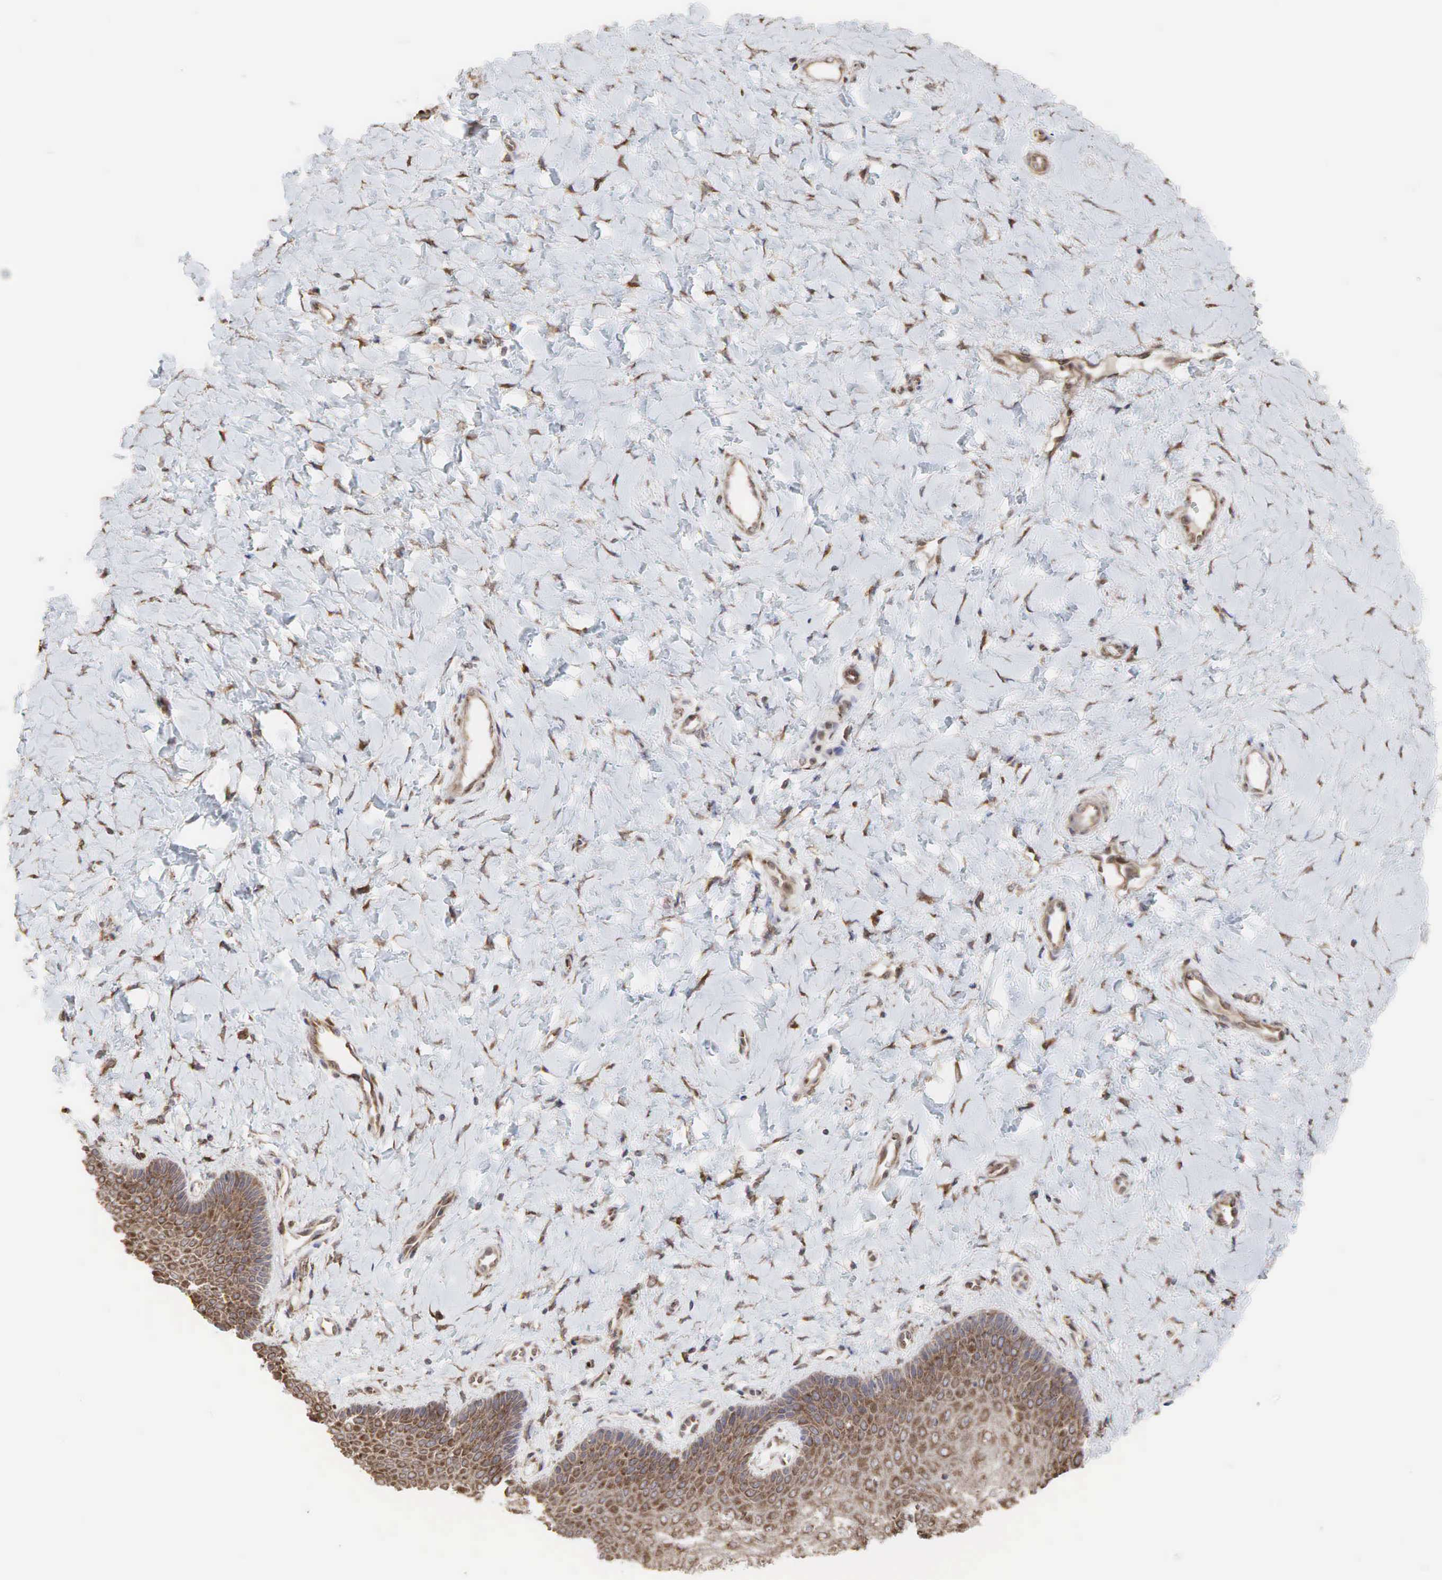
{"staining": {"intensity": "moderate", "quantity": ">75%", "location": "cytoplasmic/membranous"}, "tissue": "vagina", "cell_type": "Squamous epithelial cells", "image_type": "normal", "snomed": [{"axis": "morphology", "description": "Normal tissue, NOS"}, {"axis": "topography", "description": "Vagina"}], "caption": "DAB immunohistochemical staining of unremarkable human vagina shows moderate cytoplasmic/membranous protein expression in approximately >75% of squamous epithelial cells.", "gene": "PABPC5", "patient": {"sex": "female", "age": 68}}